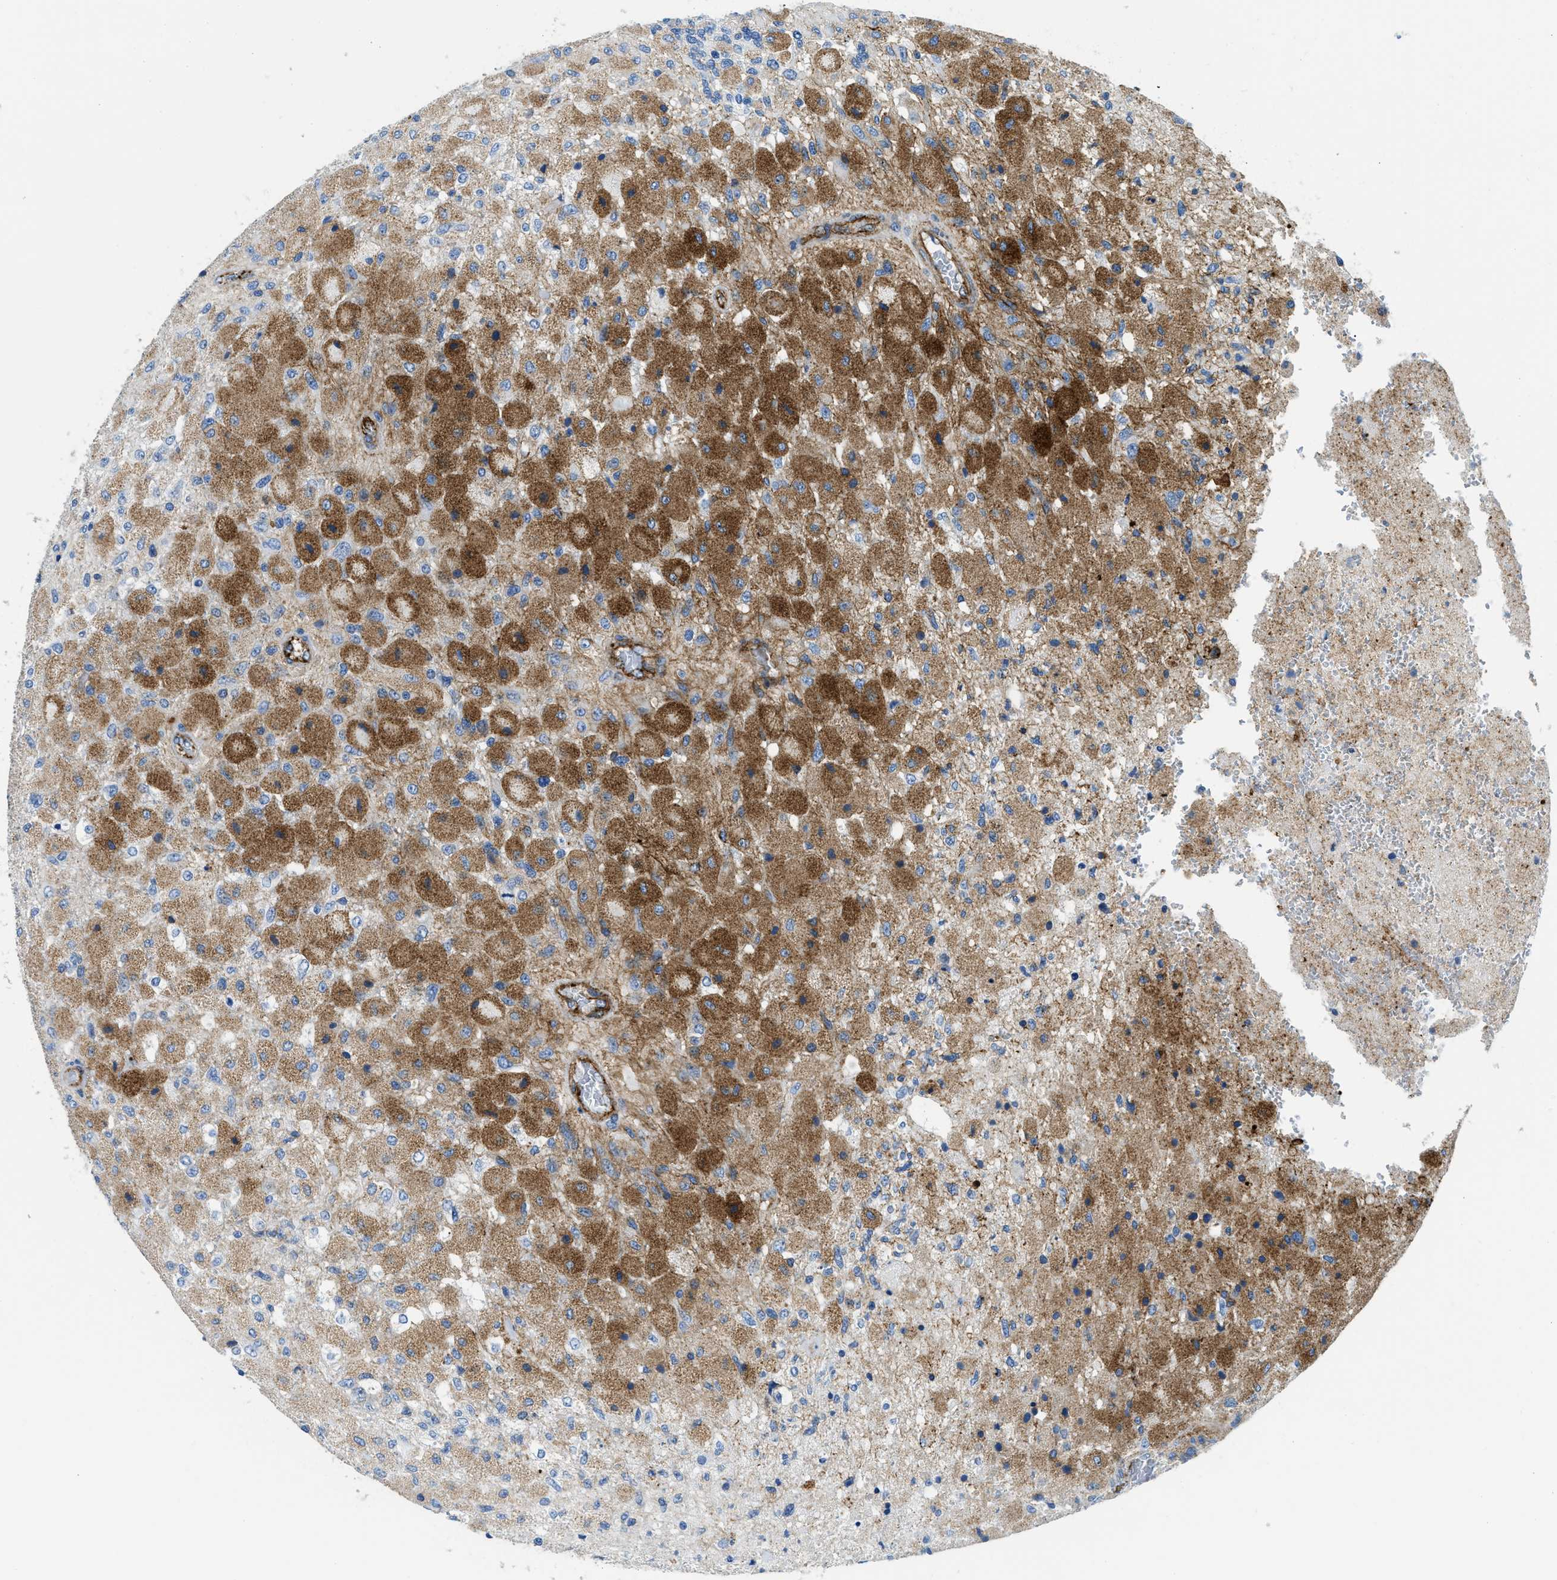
{"staining": {"intensity": "strong", "quantity": "25%-75%", "location": "cytoplasmic/membranous"}, "tissue": "glioma", "cell_type": "Tumor cells", "image_type": "cancer", "snomed": [{"axis": "morphology", "description": "Normal tissue, NOS"}, {"axis": "morphology", "description": "Glioma, malignant, High grade"}, {"axis": "topography", "description": "Cerebral cortex"}], "caption": "DAB (3,3'-diaminobenzidine) immunohistochemical staining of glioma demonstrates strong cytoplasmic/membranous protein positivity in approximately 25%-75% of tumor cells. (IHC, brightfield microscopy, high magnification).", "gene": "CUTA", "patient": {"sex": "male", "age": 77}}